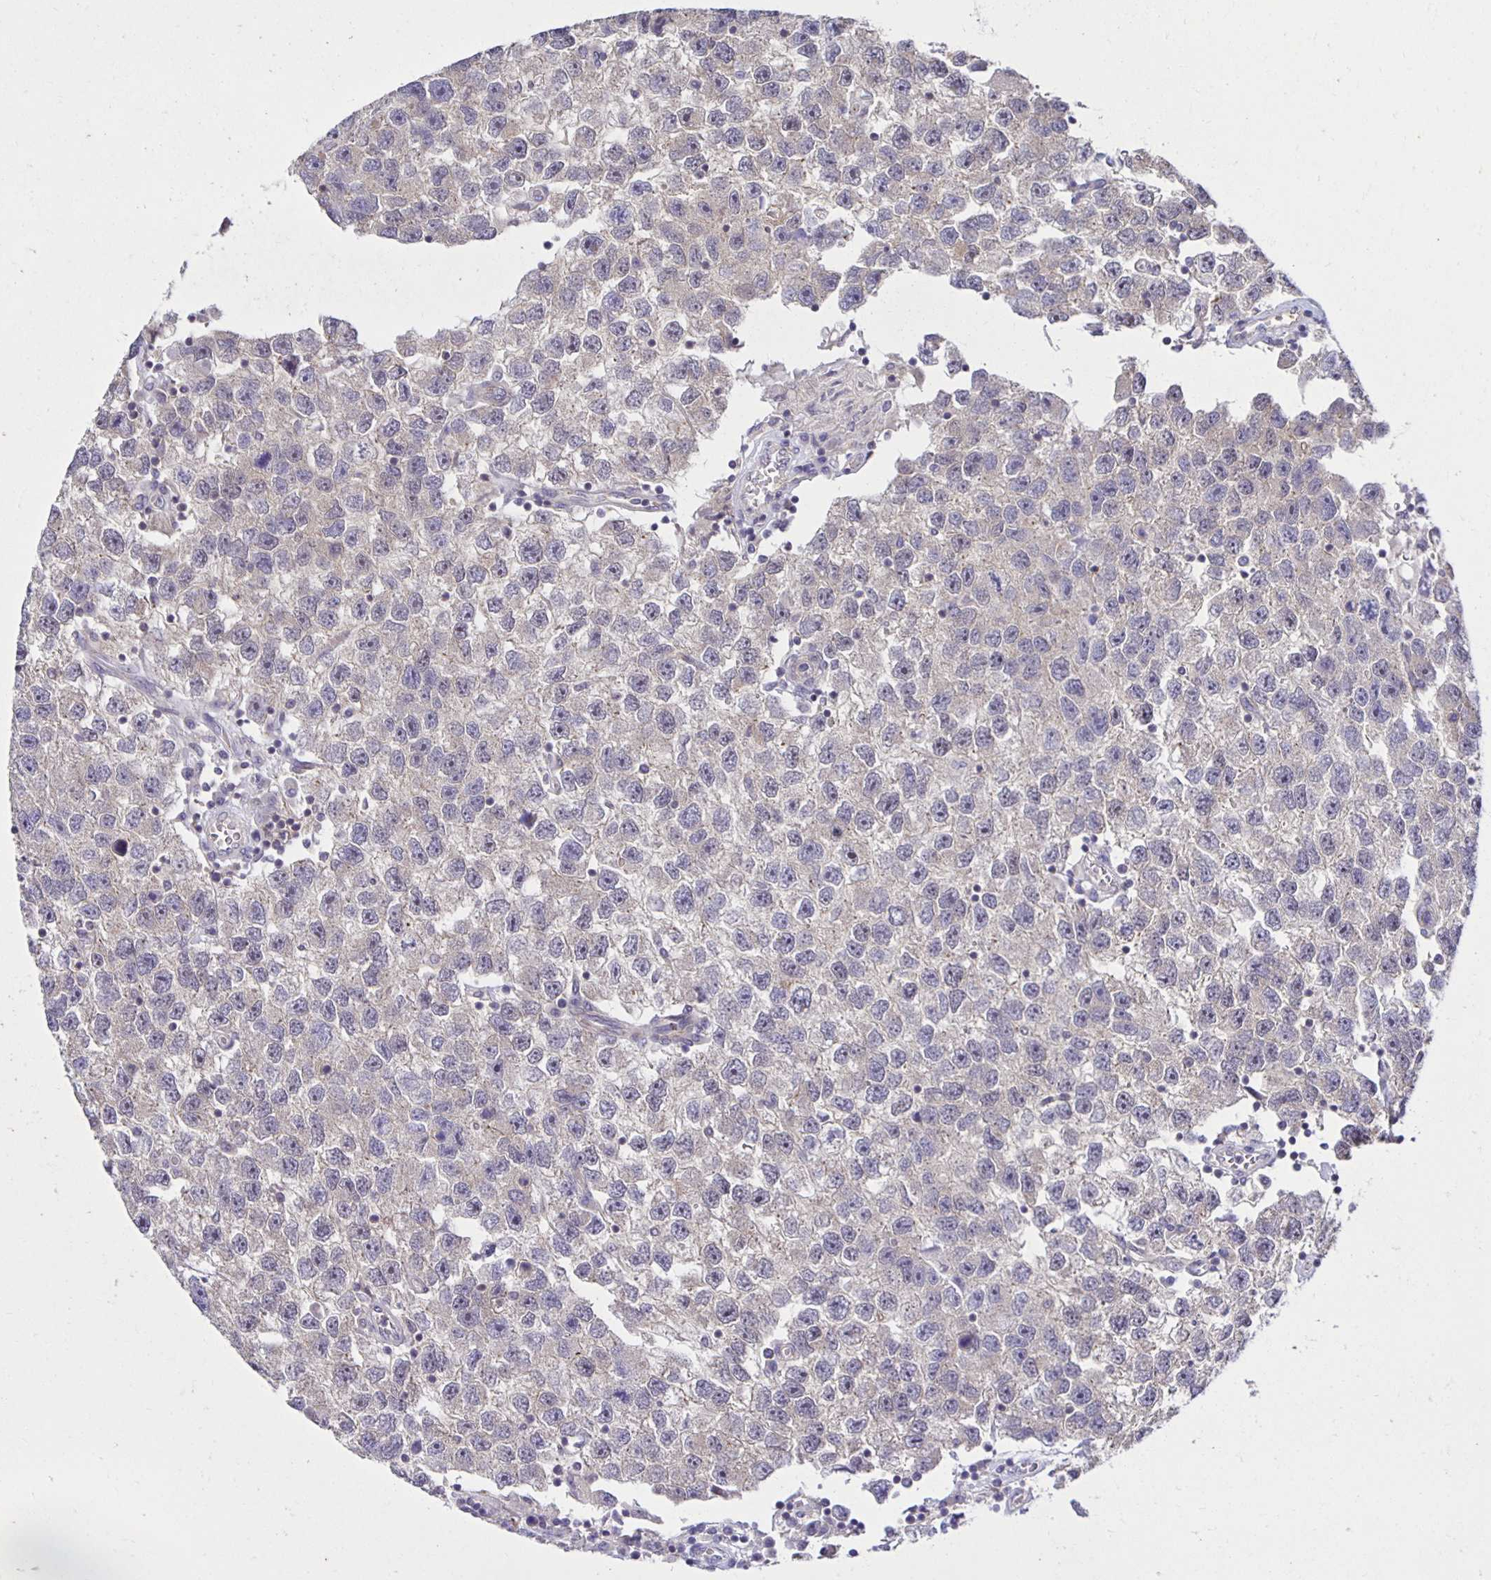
{"staining": {"intensity": "negative", "quantity": "none", "location": "none"}, "tissue": "testis cancer", "cell_type": "Tumor cells", "image_type": "cancer", "snomed": [{"axis": "morphology", "description": "Seminoma, NOS"}, {"axis": "topography", "description": "Testis"}], "caption": "Tumor cells are negative for protein expression in human testis seminoma. (DAB (3,3'-diaminobenzidine) immunohistochemistry (IHC) with hematoxylin counter stain).", "gene": "MIEN1", "patient": {"sex": "male", "age": 26}}